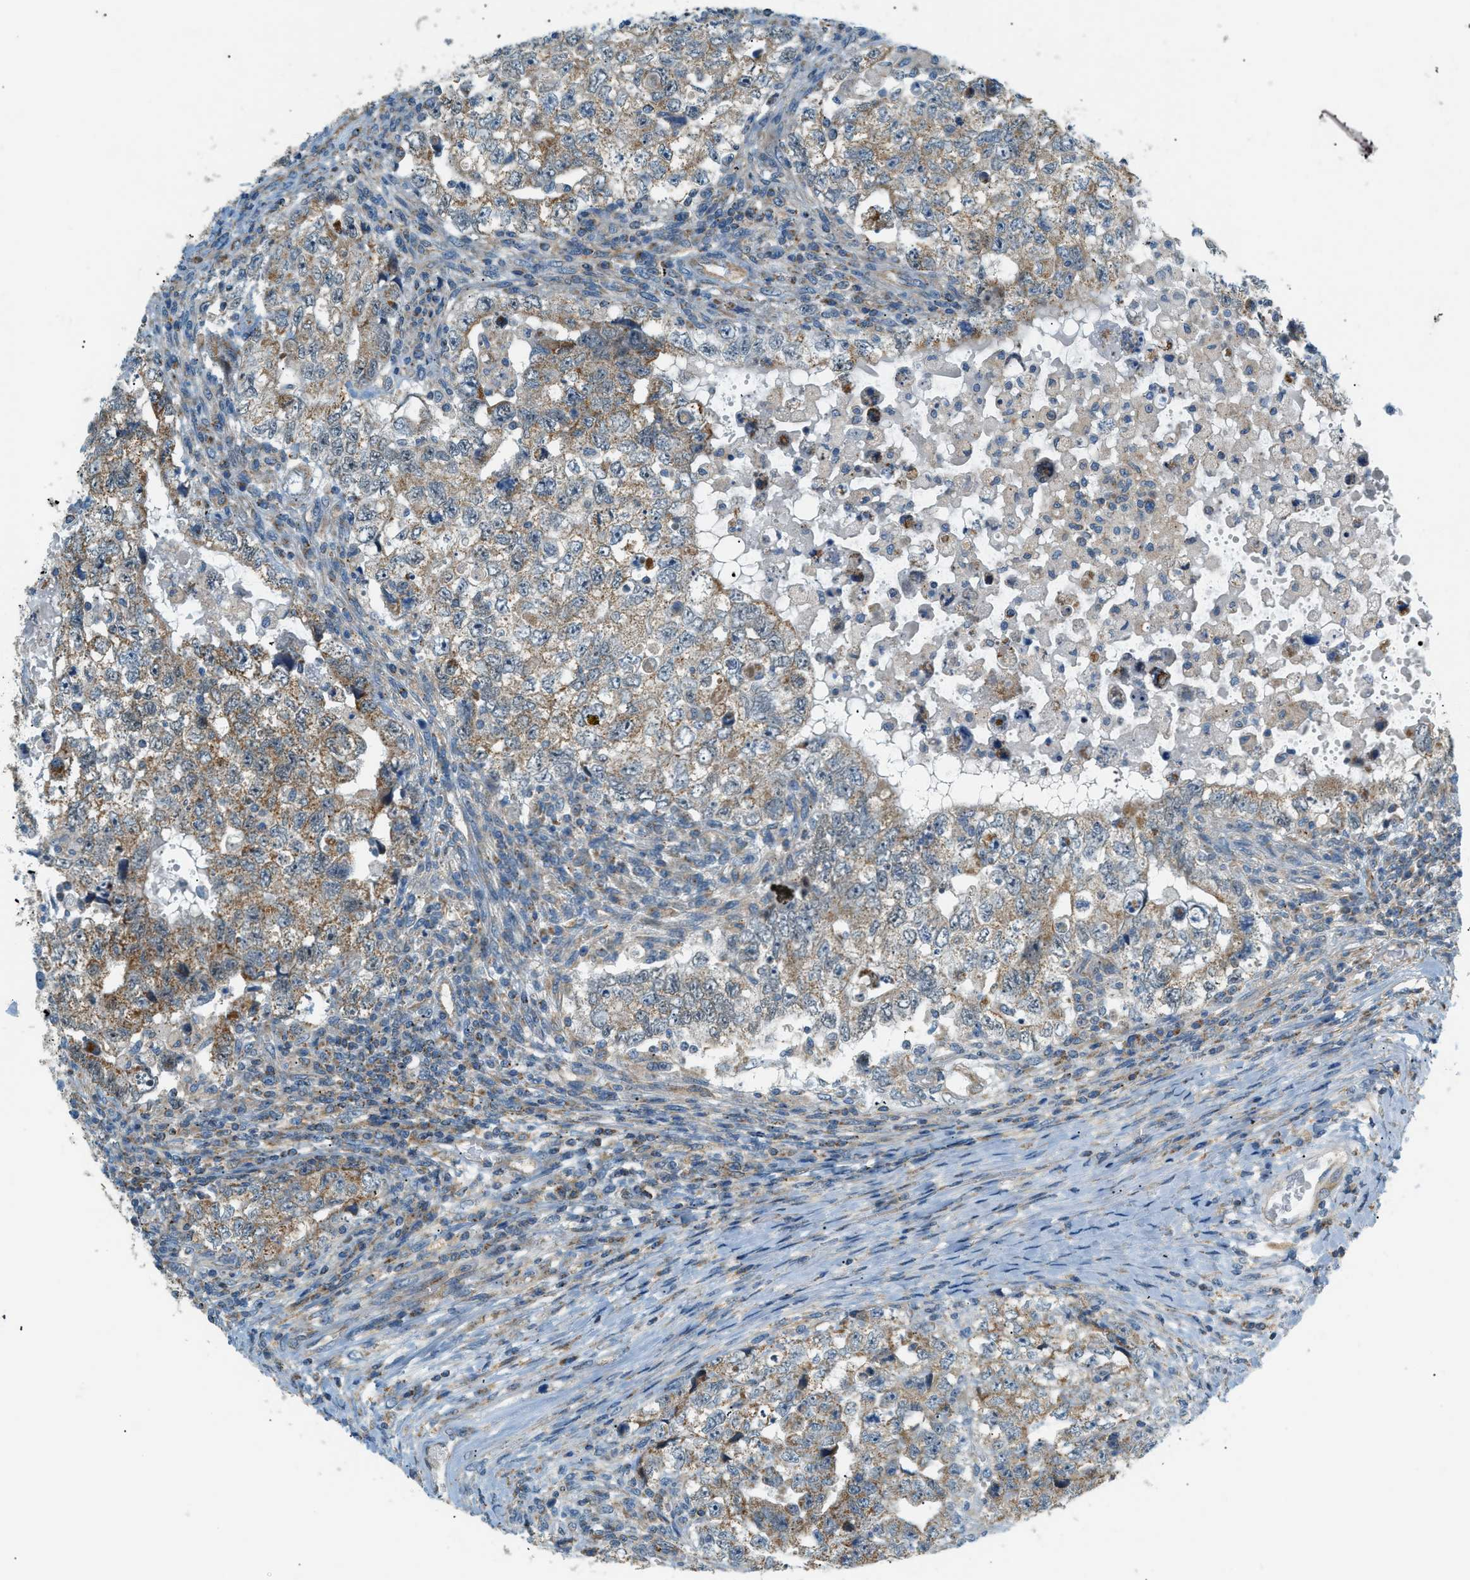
{"staining": {"intensity": "moderate", "quantity": "25%-75%", "location": "cytoplasmic/membranous"}, "tissue": "testis cancer", "cell_type": "Tumor cells", "image_type": "cancer", "snomed": [{"axis": "morphology", "description": "Carcinoma, Embryonal, NOS"}, {"axis": "topography", "description": "Testis"}], "caption": "Testis embryonal carcinoma was stained to show a protein in brown. There is medium levels of moderate cytoplasmic/membranous expression in approximately 25%-75% of tumor cells.", "gene": "PIGG", "patient": {"sex": "male", "age": 36}}